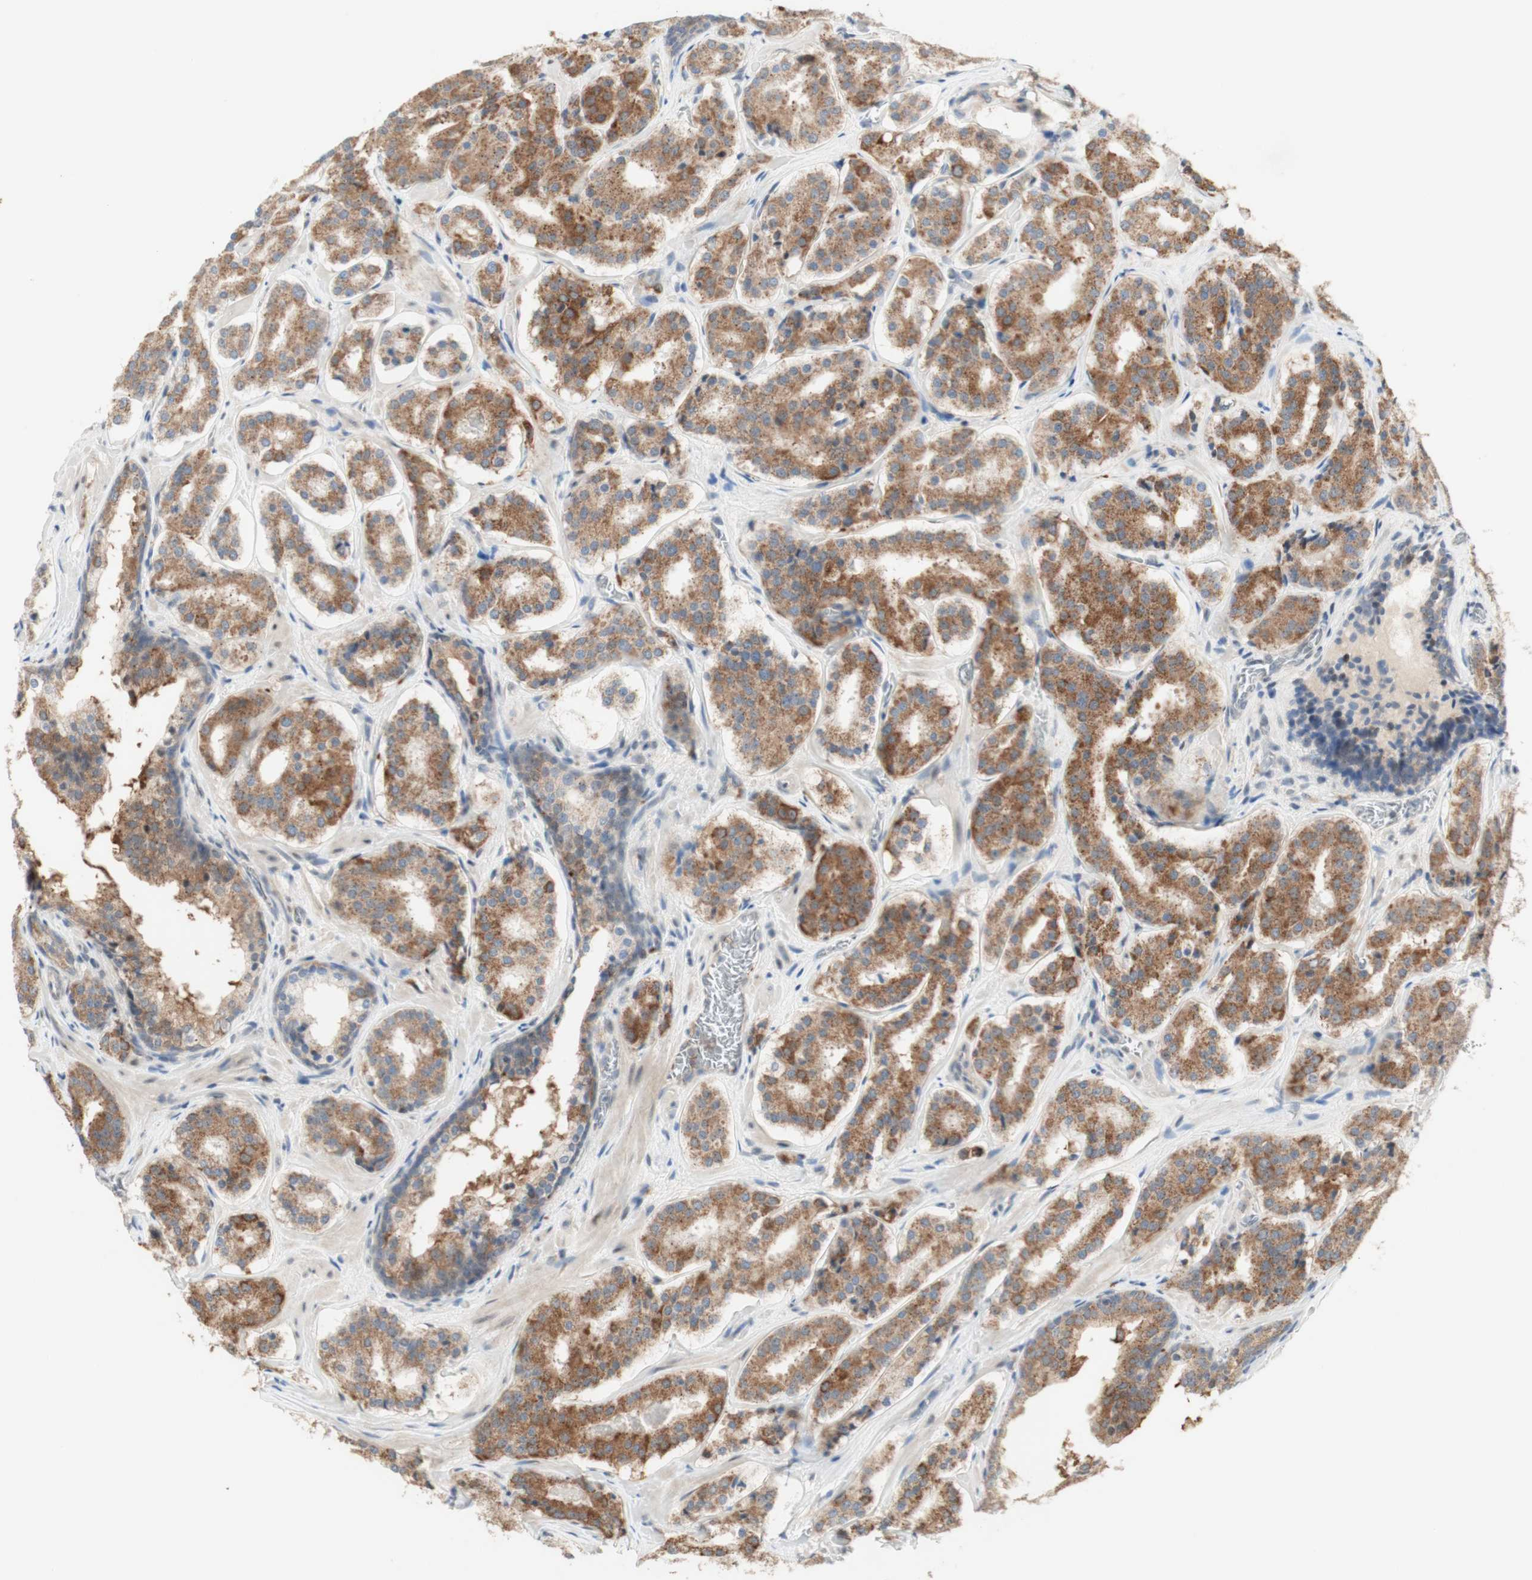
{"staining": {"intensity": "moderate", "quantity": ">75%", "location": "cytoplasmic/membranous"}, "tissue": "prostate cancer", "cell_type": "Tumor cells", "image_type": "cancer", "snomed": [{"axis": "morphology", "description": "Adenocarcinoma, High grade"}, {"axis": "topography", "description": "Prostate"}], "caption": "Immunohistochemical staining of prostate high-grade adenocarcinoma demonstrates medium levels of moderate cytoplasmic/membranous protein staining in about >75% of tumor cells. Using DAB (brown) and hematoxylin (blue) stains, captured at high magnification using brightfield microscopy.", "gene": "CYLD", "patient": {"sex": "male", "age": 60}}